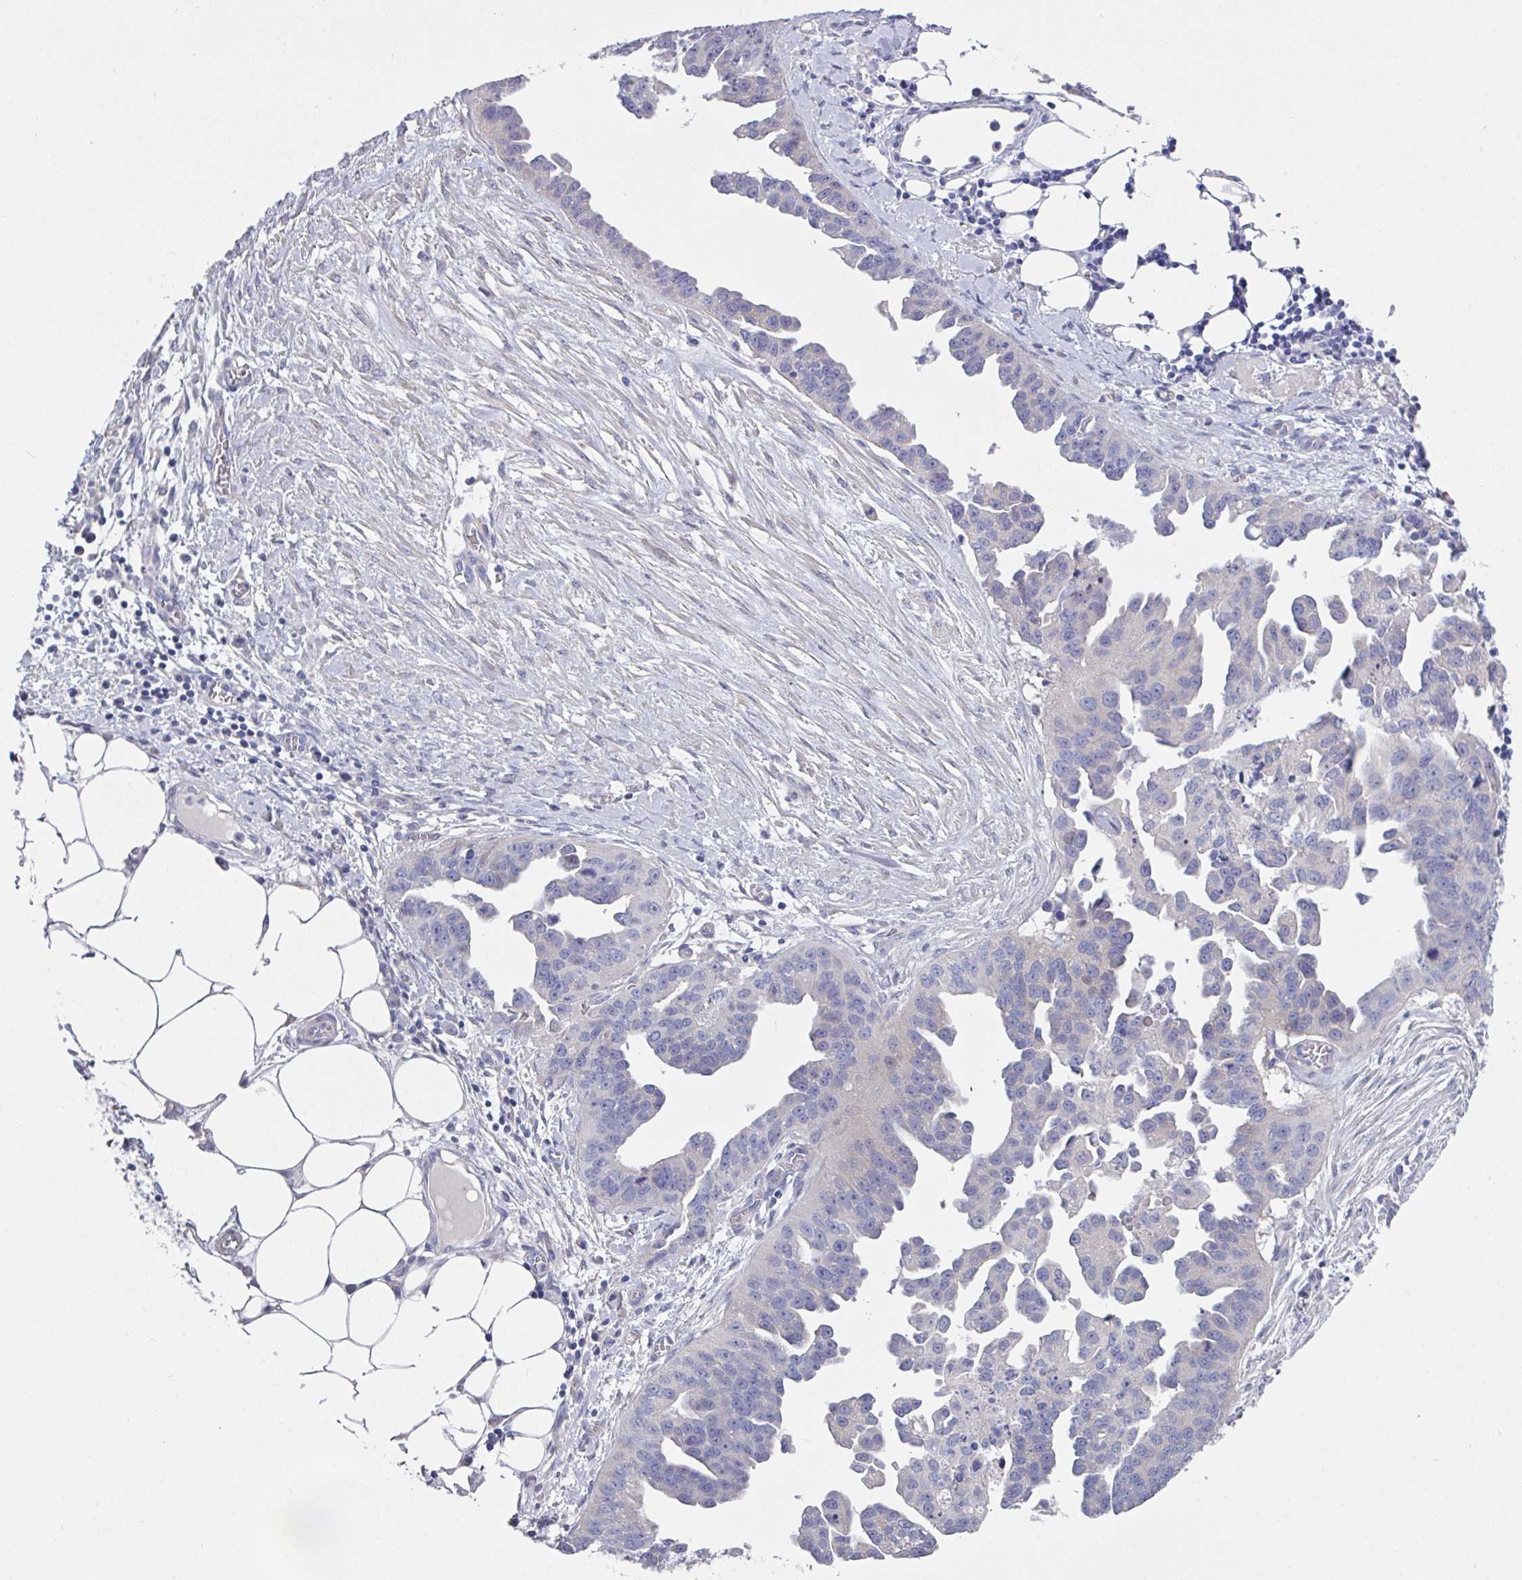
{"staining": {"intensity": "negative", "quantity": "none", "location": "none"}, "tissue": "ovarian cancer", "cell_type": "Tumor cells", "image_type": "cancer", "snomed": [{"axis": "morphology", "description": "Cystadenocarcinoma, serous, NOS"}, {"axis": "topography", "description": "Ovary"}], "caption": "An IHC histopathology image of serous cystadenocarcinoma (ovarian) is shown. There is no staining in tumor cells of serous cystadenocarcinoma (ovarian).", "gene": "FBXO47", "patient": {"sex": "female", "age": 75}}